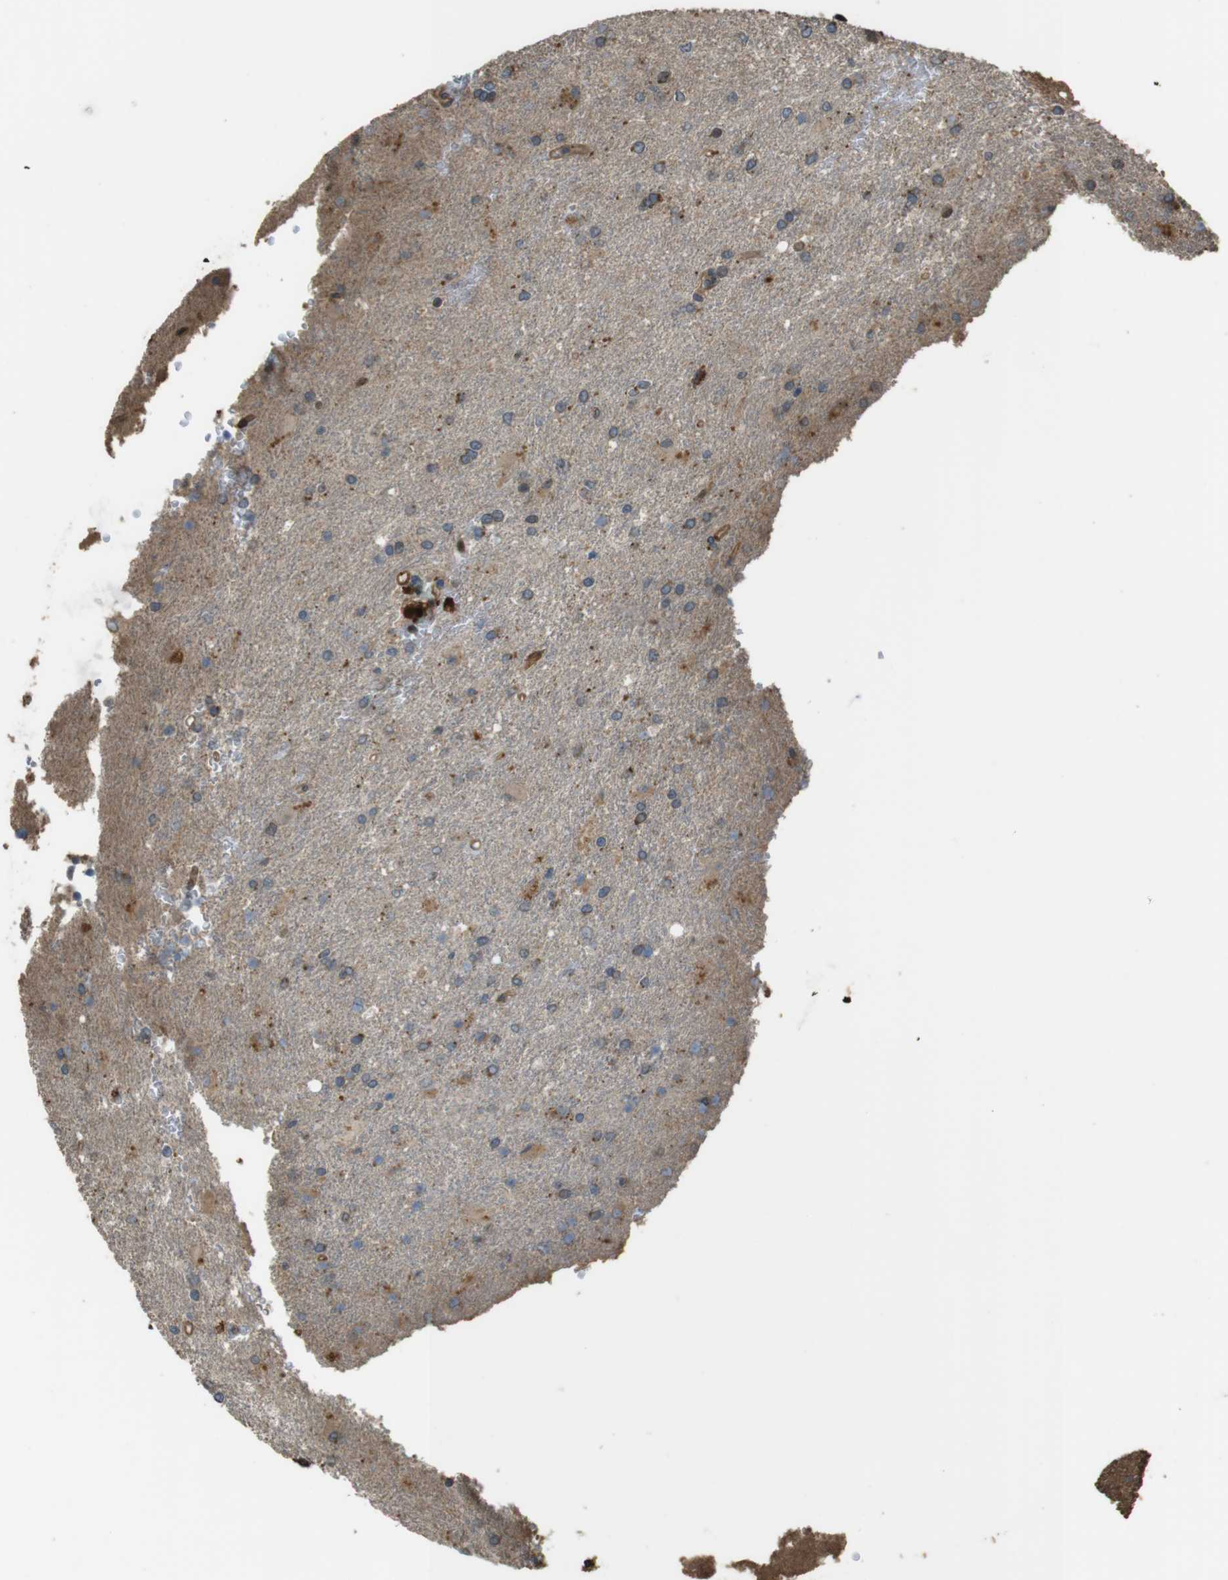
{"staining": {"intensity": "moderate", "quantity": ">75%", "location": "cytoplasmic/membranous"}, "tissue": "glioma", "cell_type": "Tumor cells", "image_type": "cancer", "snomed": [{"axis": "morphology", "description": "Glioma, malignant, High grade"}, {"axis": "topography", "description": "Brain"}], "caption": "IHC of human high-grade glioma (malignant) displays medium levels of moderate cytoplasmic/membranous positivity in approximately >75% of tumor cells.", "gene": "MSRB3", "patient": {"sex": "male", "age": 71}}